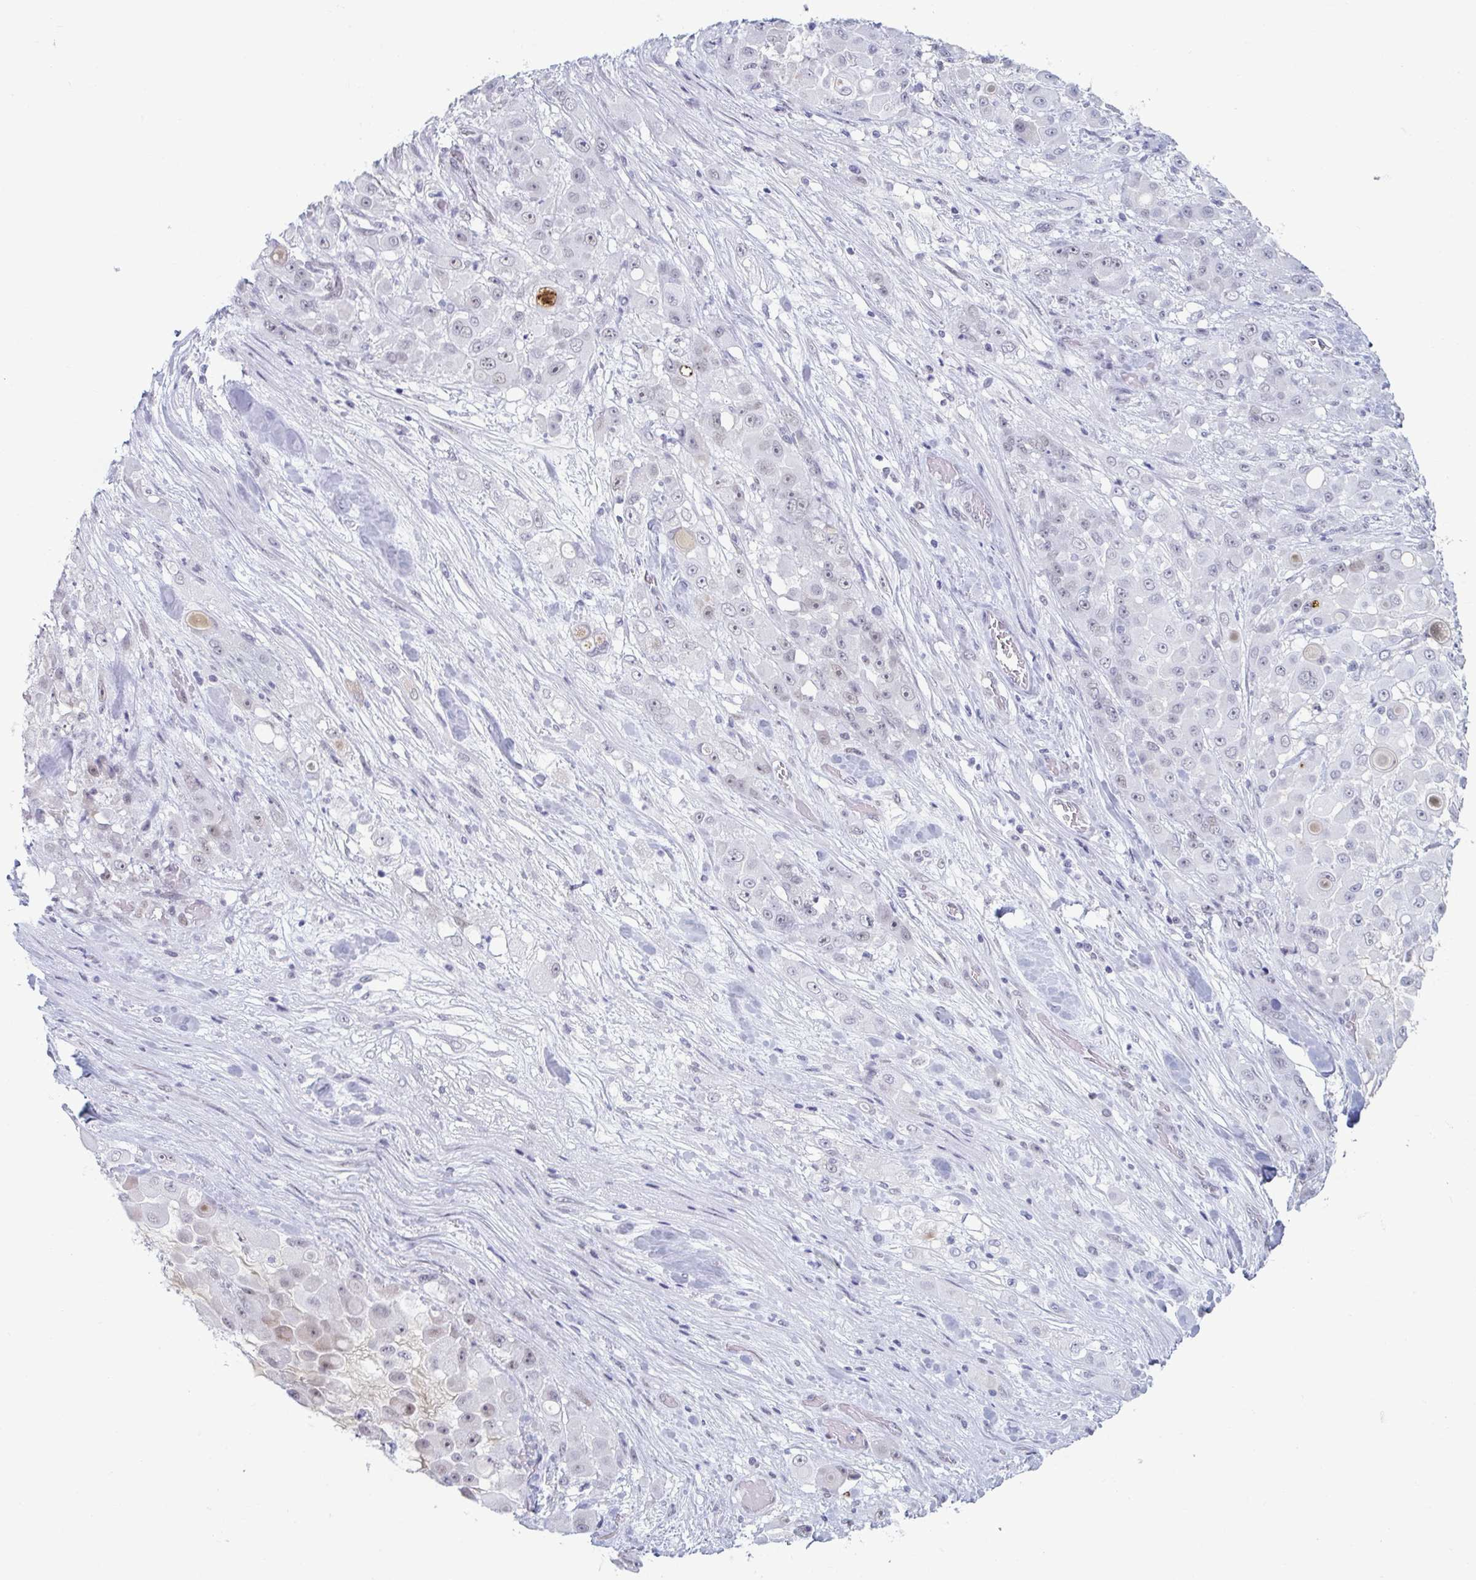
{"staining": {"intensity": "negative", "quantity": "none", "location": "none"}, "tissue": "stomach cancer", "cell_type": "Tumor cells", "image_type": "cancer", "snomed": [{"axis": "morphology", "description": "Adenocarcinoma, NOS"}, {"axis": "topography", "description": "Stomach"}], "caption": "The micrograph demonstrates no staining of tumor cells in stomach cancer.", "gene": "MSMB", "patient": {"sex": "female", "age": 76}}